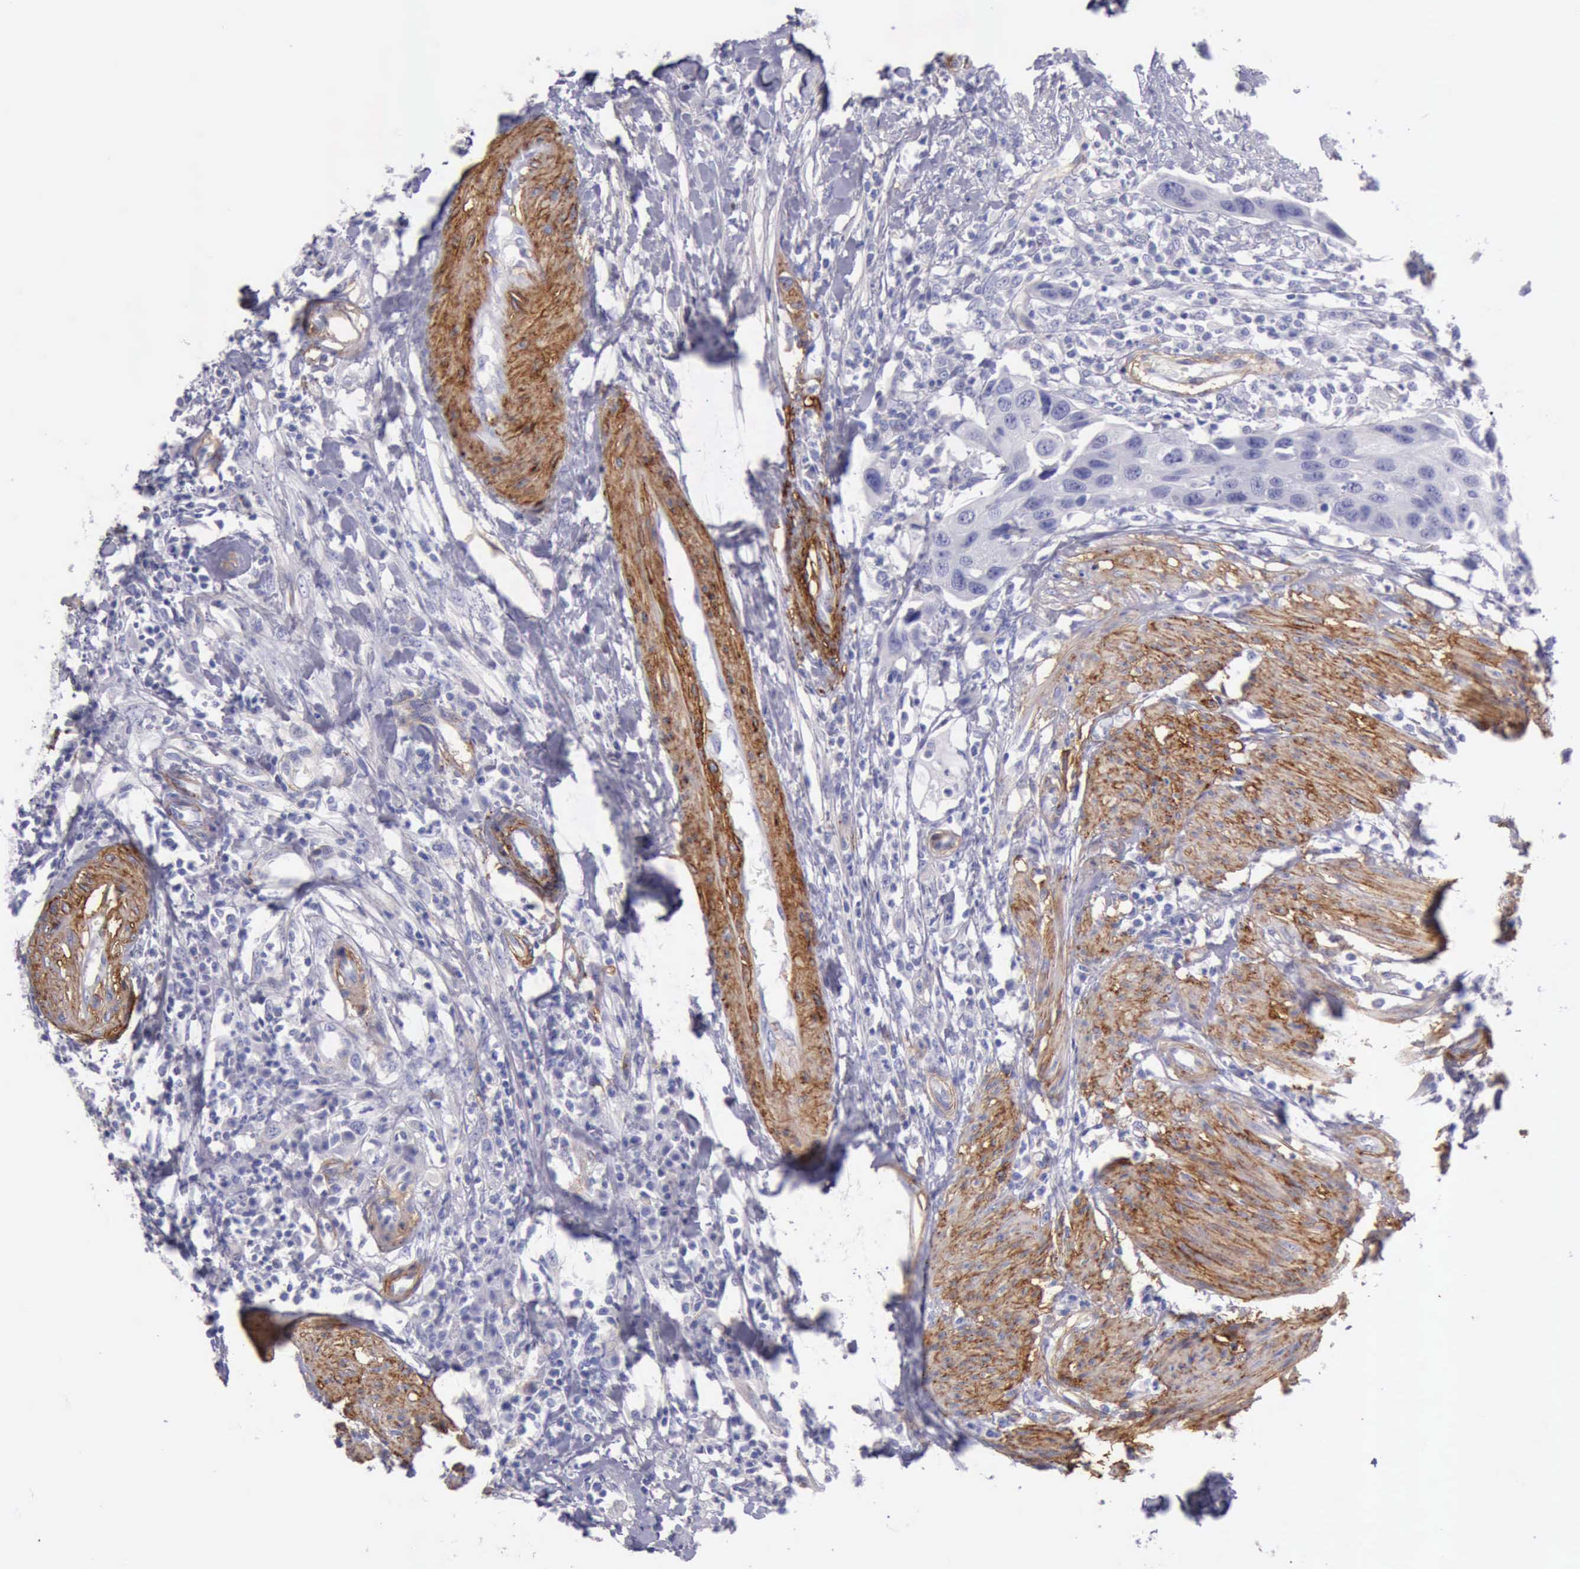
{"staining": {"intensity": "negative", "quantity": "none", "location": "none"}, "tissue": "urothelial cancer", "cell_type": "Tumor cells", "image_type": "cancer", "snomed": [{"axis": "morphology", "description": "Urothelial carcinoma, High grade"}, {"axis": "topography", "description": "Urinary bladder"}], "caption": "Urothelial carcinoma (high-grade) stained for a protein using immunohistochemistry (IHC) shows no positivity tumor cells.", "gene": "AOC3", "patient": {"sex": "male", "age": 55}}